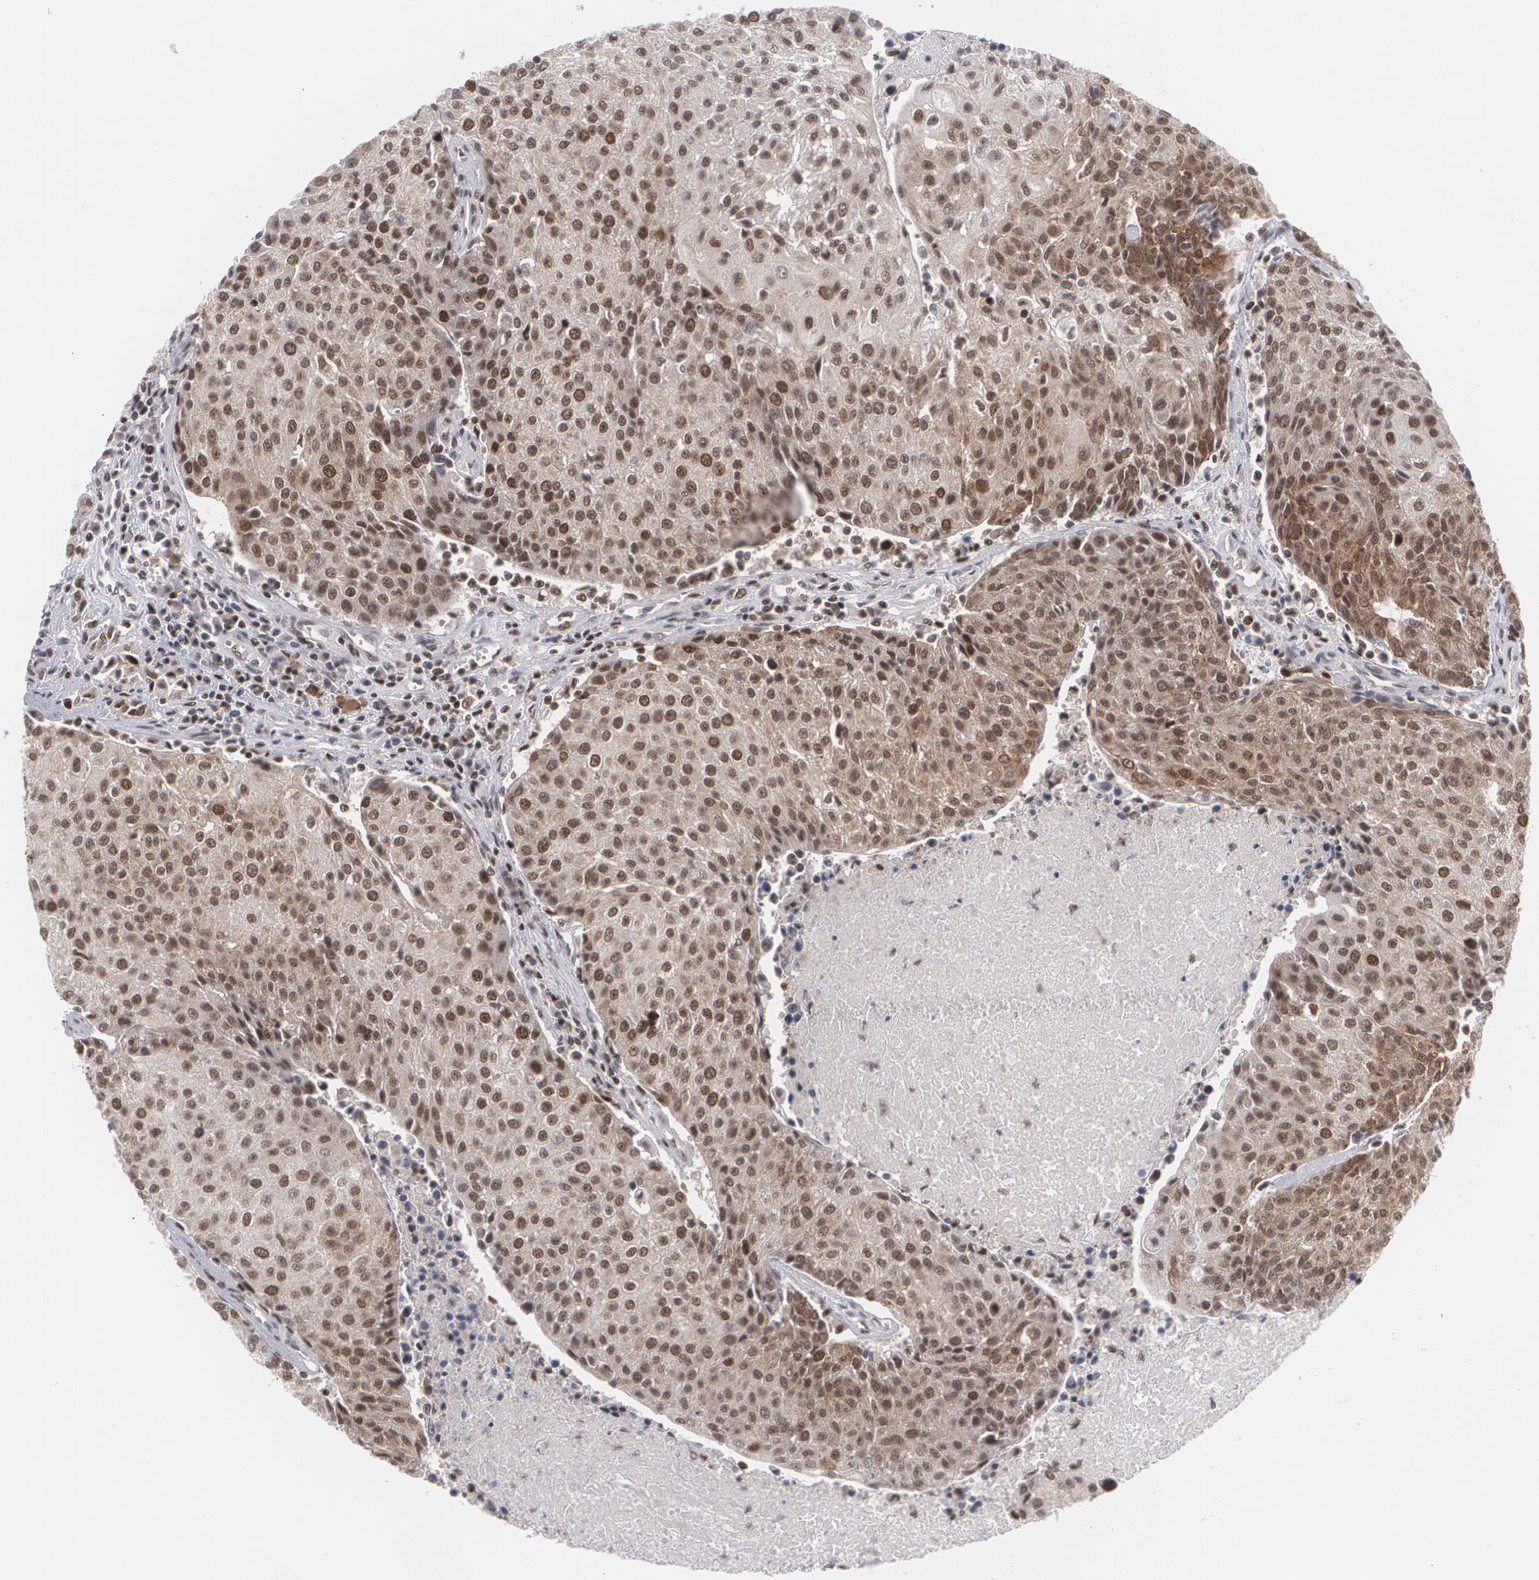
{"staining": {"intensity": "strong", "quantity": ">75%", "location": "cytoplasmic/membranous,nuclear"}, "tissue": "urothelial cancer", "cell_type": "Tumor cells", "image_type": "cancer", "snomed": [{"axis": "morphology", "description": "Urothelial carcinoma, High grade"}, {"axis": "topography", "description": "Urinary bladder"}], "caption": "A brown stain shows strong cytoplasmic/membranous and nuclear staining of a protein in urothelial cancer tumor cells. The staining was performed using DAB, with brown indicating positive protein expression. Nuclei are stained blue with hematoxylin.", "gene": "MCL1", "patient": {"sex": "female", "age": 85}}